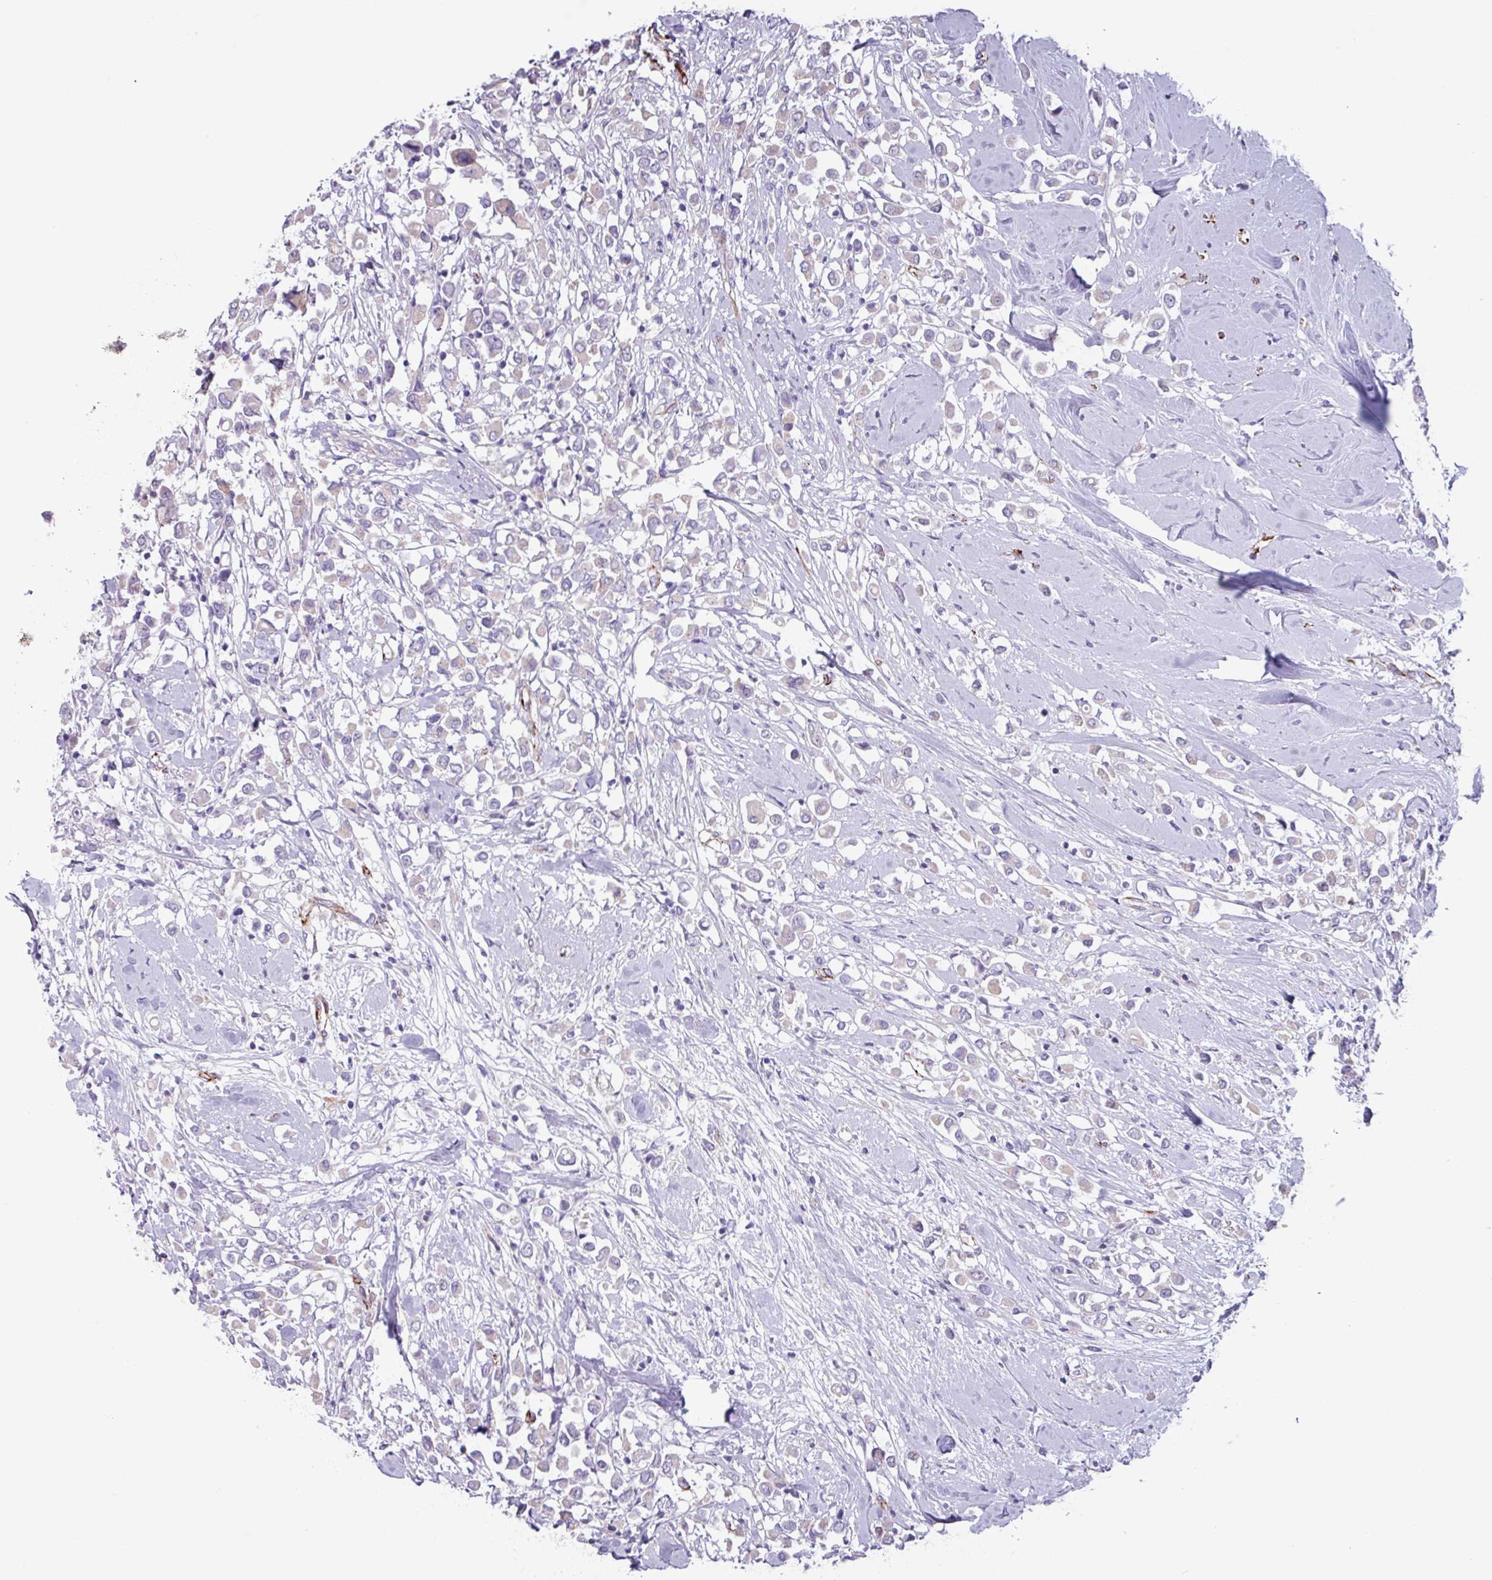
{"staining": {"intensity": "negative", "quantity": "none", "location": "none"}, "tissue": "breast cancer", "cell_type": "Tumor cells", "image_type": "cancer", "snomed": [{"axis": "morphology", "description": "Duct carcinoma"}, {"axis": "topography", "description": "Breast"}], "caption": "This is an immunohistochemistry (IHC) photomicrograph of breast cancer. There is no staining in tumor cells.", "gene": "BTD", "patient": {"sex": "female", "age": 61}}